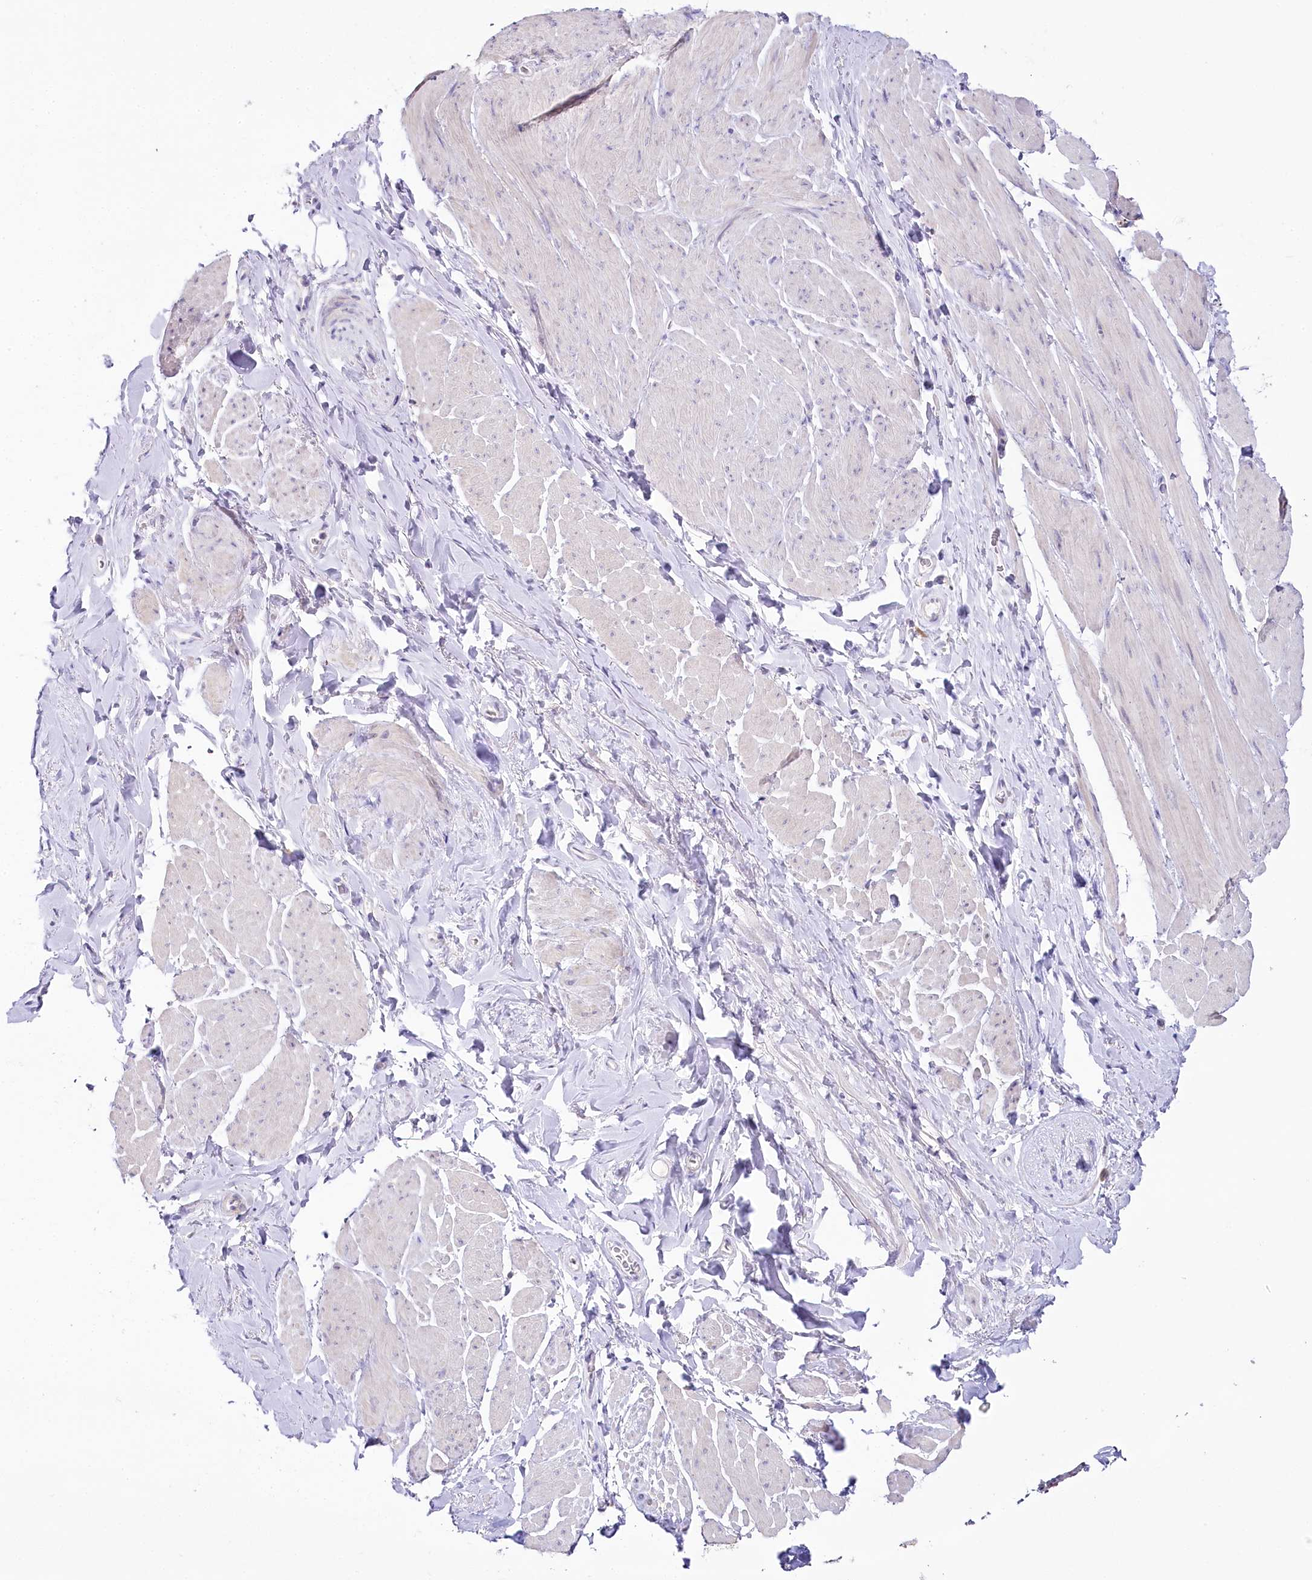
{"staining": {"intensity": "negative", "quantity": "none", "location": "none"}, "tissue": "smooth muscle", "cell_type": "Smooth muscle cells", "image_type": "normal", "snomed": [{"axis": "morphology", "description": "Normal tissue, NOS"}, {"axis": "topography", "description": "Smooth muscle"}, {"axis": "topography", "description": "Peripheral nerve tissue"}], "caption": "Immunohistochemistry of normal human smooth muscle exhibits no expression in smooth muscle cells.", "gene": "MYOZ1", "patient": {"sex": "male", "age": 69}}